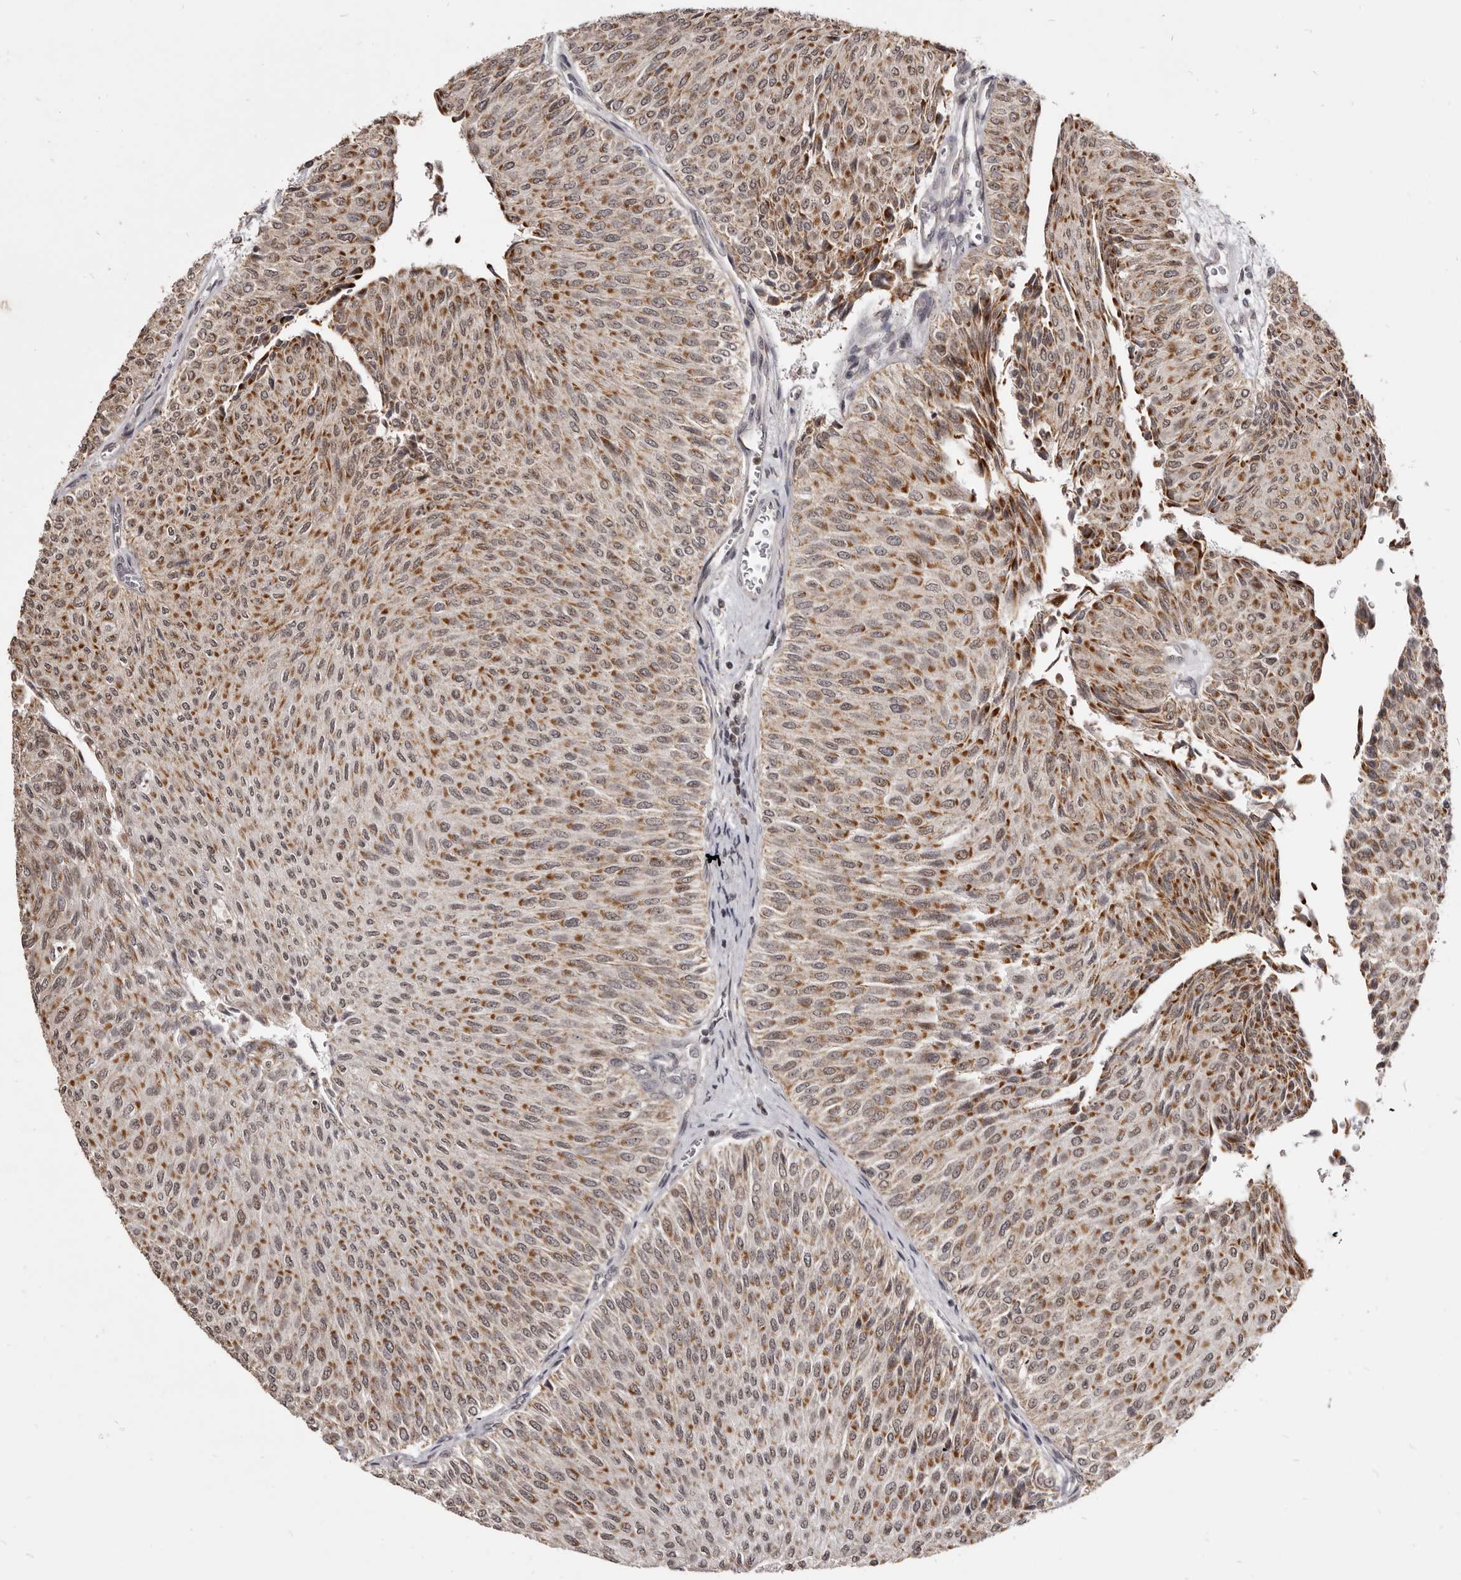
{"staining": {"intensity": "moderate", "quantity": ">75%", "location": "cytoplasmic/membranous"}, "tissue": "urothelial cancer", "cell_type": "Tumor cells", "image_type": "cancer", "snomed": [{"axis": "morphology", "description": "Urothelial carcinoma, Low grade"}, {"axis": "topography", "description": "Urinary bladder"}], "caption": "Urothelial cancer was stained to show a protein in brown. There is medium levels of moderate cytoplasmic/membranous expression in approximately >75% of tumor cells.", "gene": "THUMPD1", "patient": {"sex": "male", "age": 78}}